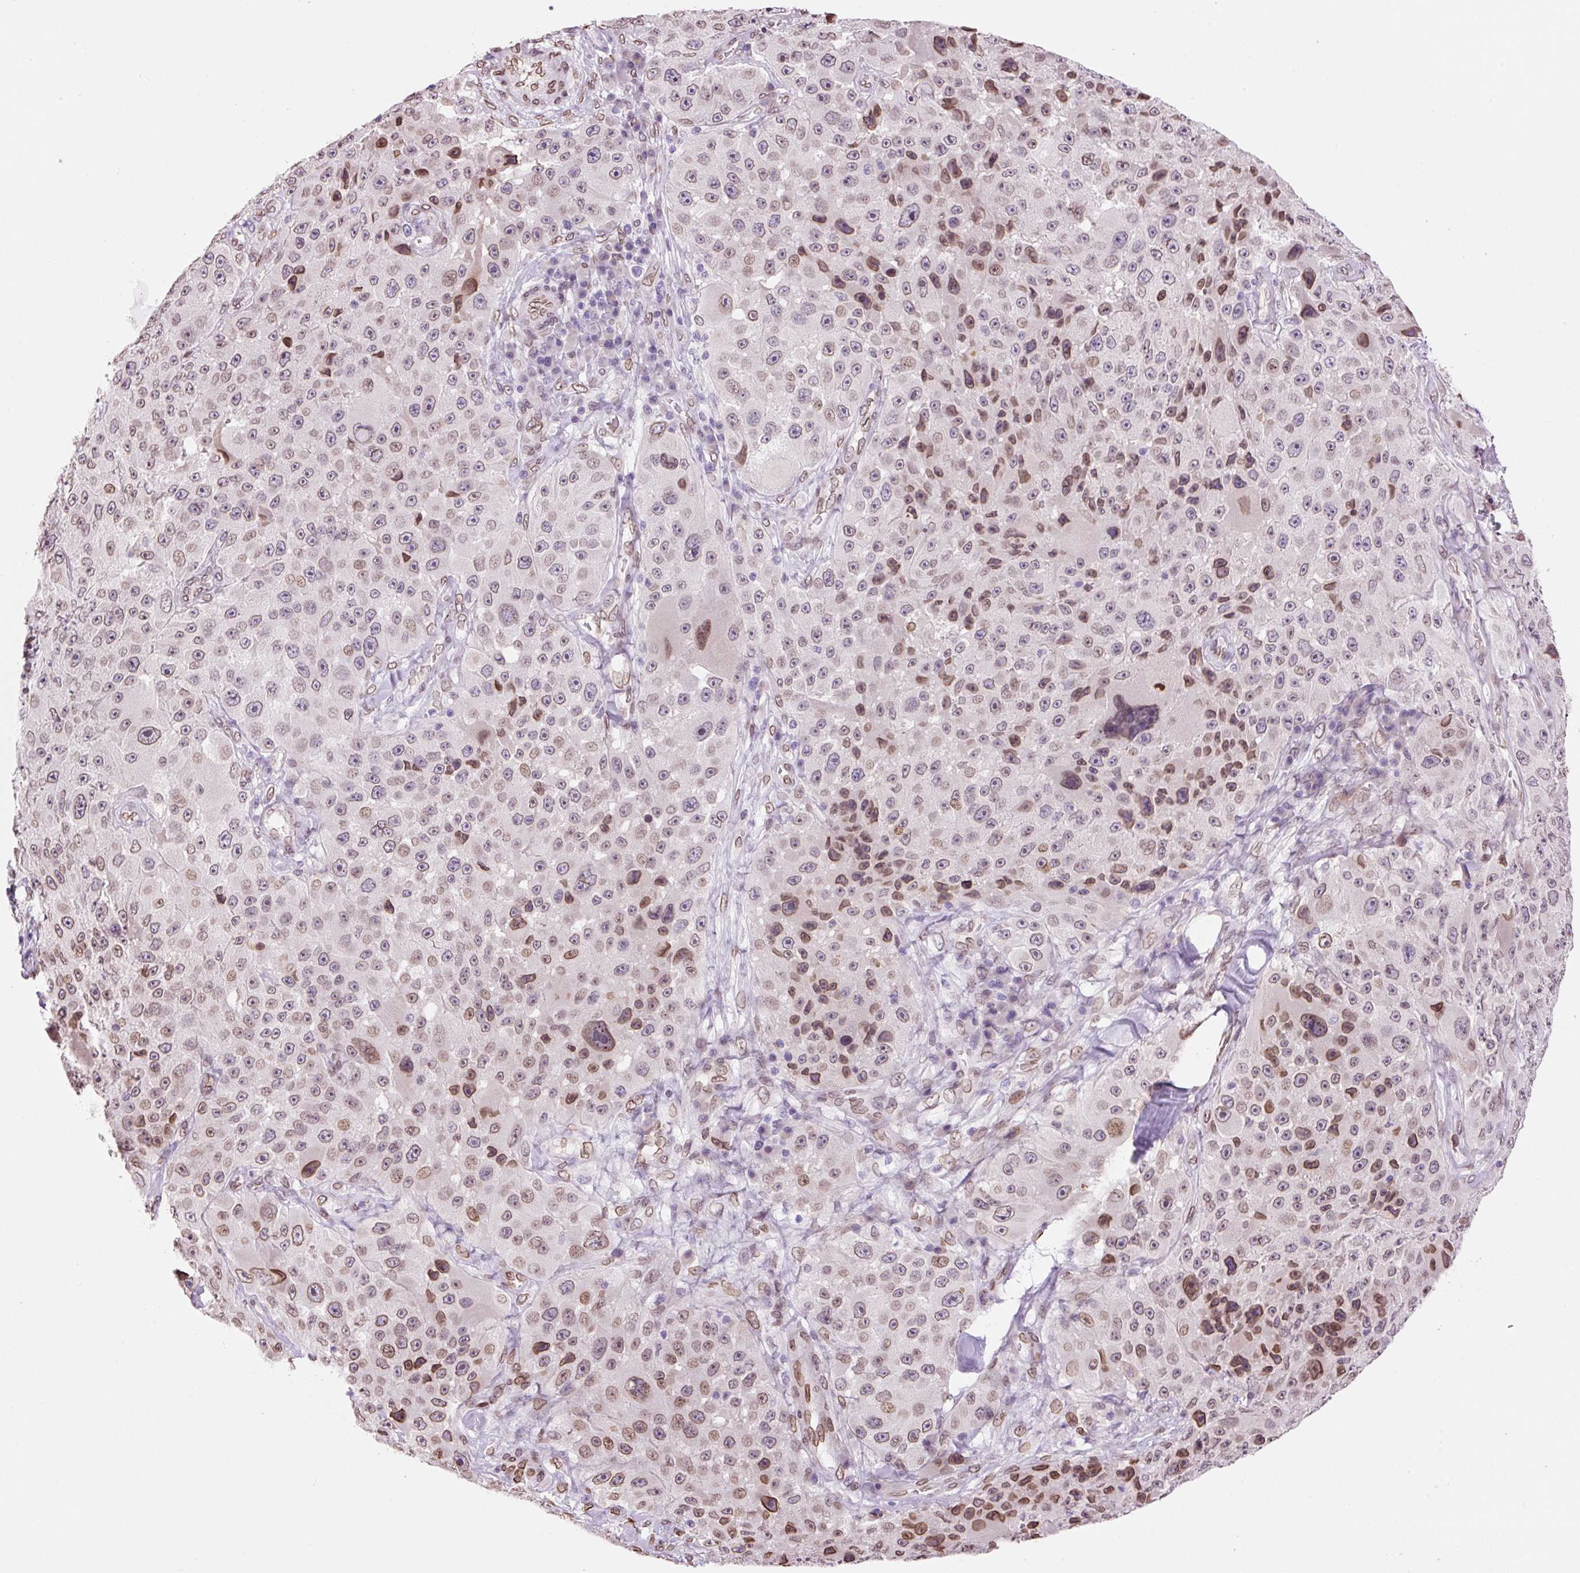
{"staining": {"intensity": "moderate", "quantity": "25%-75%", "location": "cytoplasmic/membranous,nuclear"}, "tissue": "melanoma", "cell_type": "Tumor cells", "image_type": "cancer", "snomed": [{"axis": "morphology", "description": "Malignant melanoma, Metastatic site"}, {"axis": "topography", "description": "Lymph node"}], "caption": "Protein expression analysis of human malignant melanoma (metastatic site) reveals moderate cytoplasmic/membranous and nuclear expression in approximately 25%-75% of tumor cells.", "gene": "ZNF224", "patient": {"sex": "male", "age": 62}}